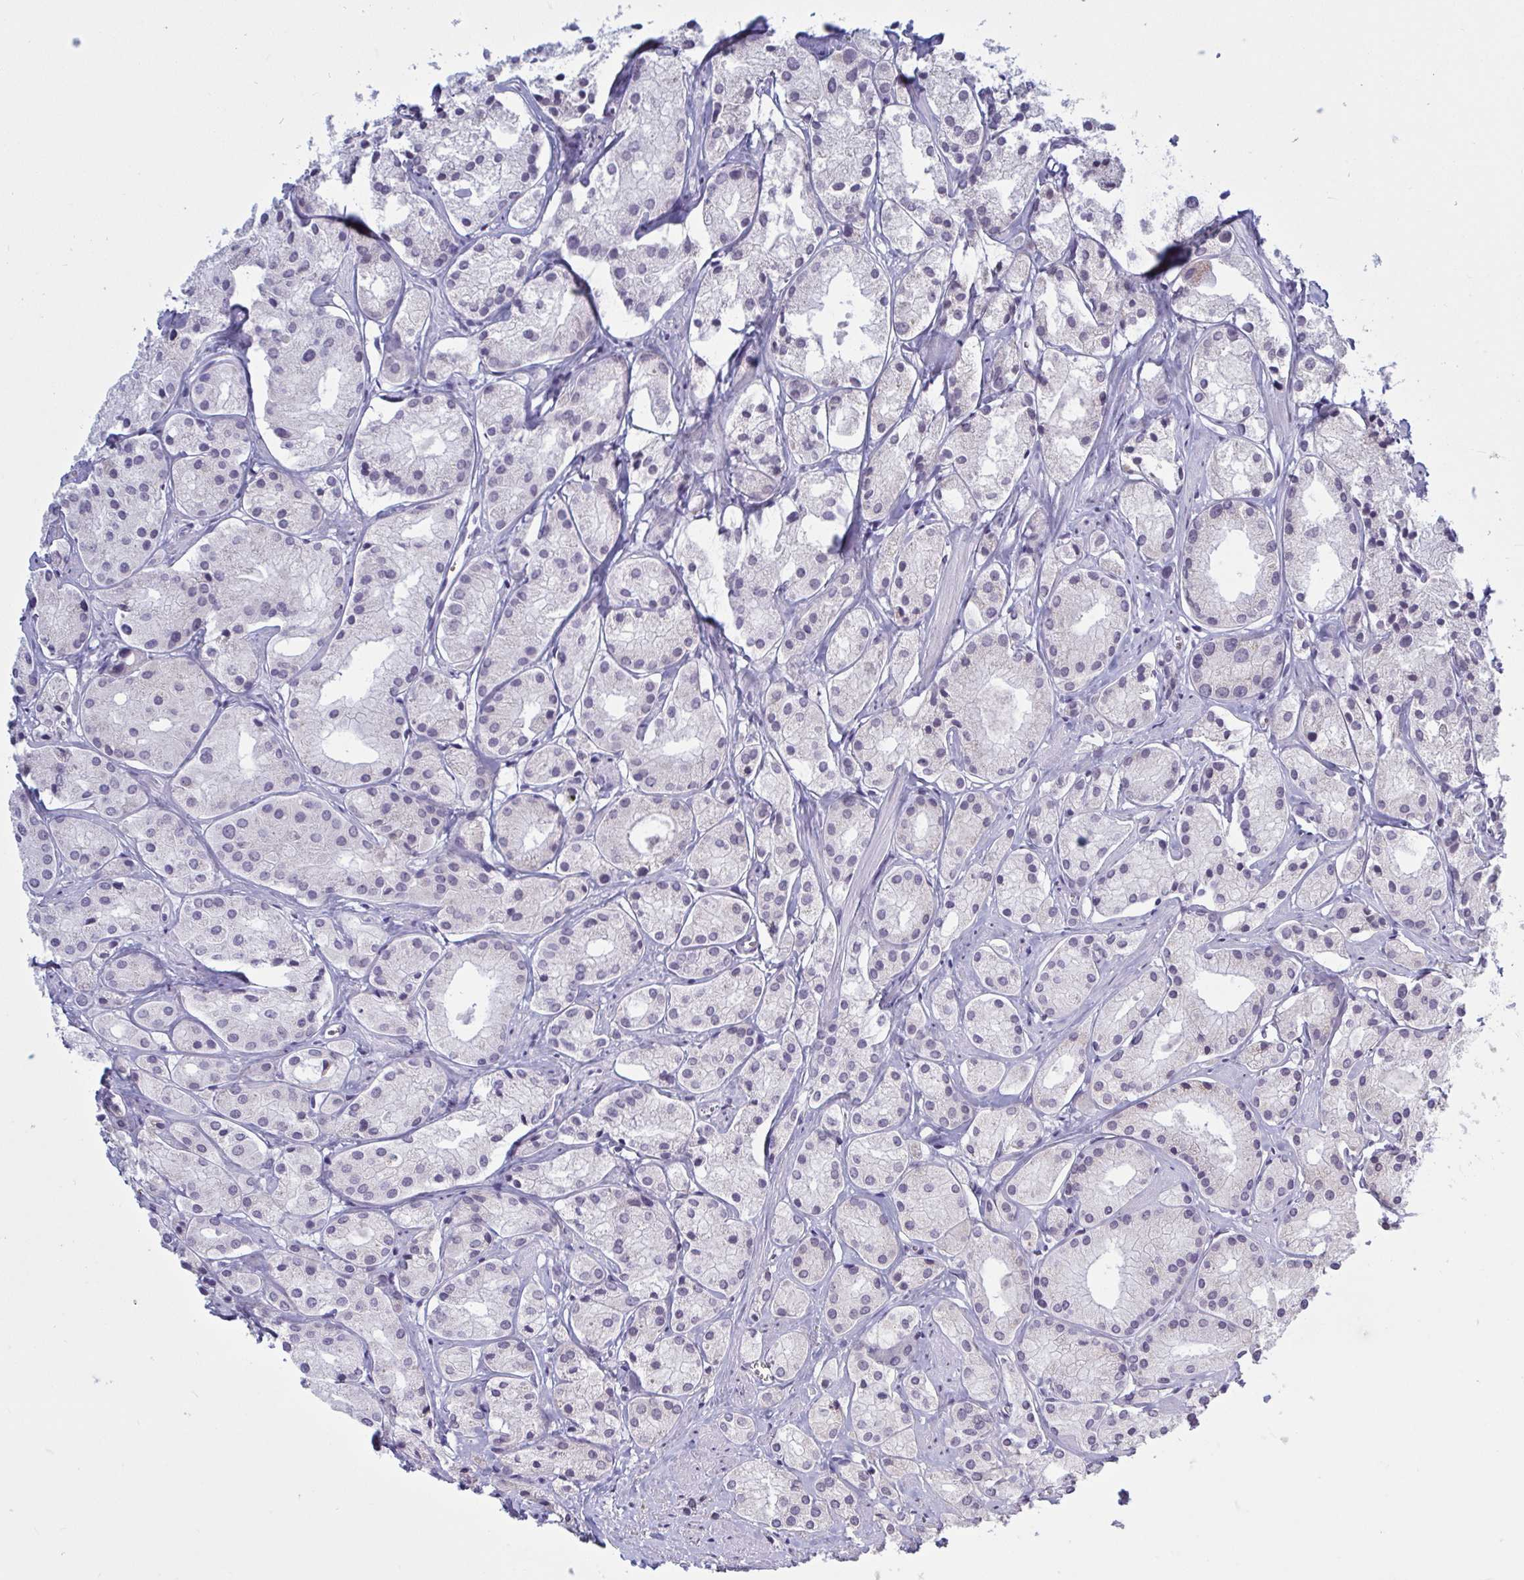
{"staining": {"intensity": "negative", "quantity": "none", "location": "none"}, "tissue": "prostate cancer", "cell_type": "Tumor cells", "image_type": "cancer", "snomed": [{"axis": "morphology", "description": "Adenocarcinoma, Low grade"}, {"axis": "topography", "description": "Prostate"}], "caption": "A histopathology image of human prostate adenocarcinoma (low-grade) is negative for staining in tumor cells. (Stains: DAB IHC with hematoxylin counter stain, Microscopy: brightfield microscopy at high magnification).", "gene": "TCEAL8", "patient": {"sex": "male", "age": 69}}